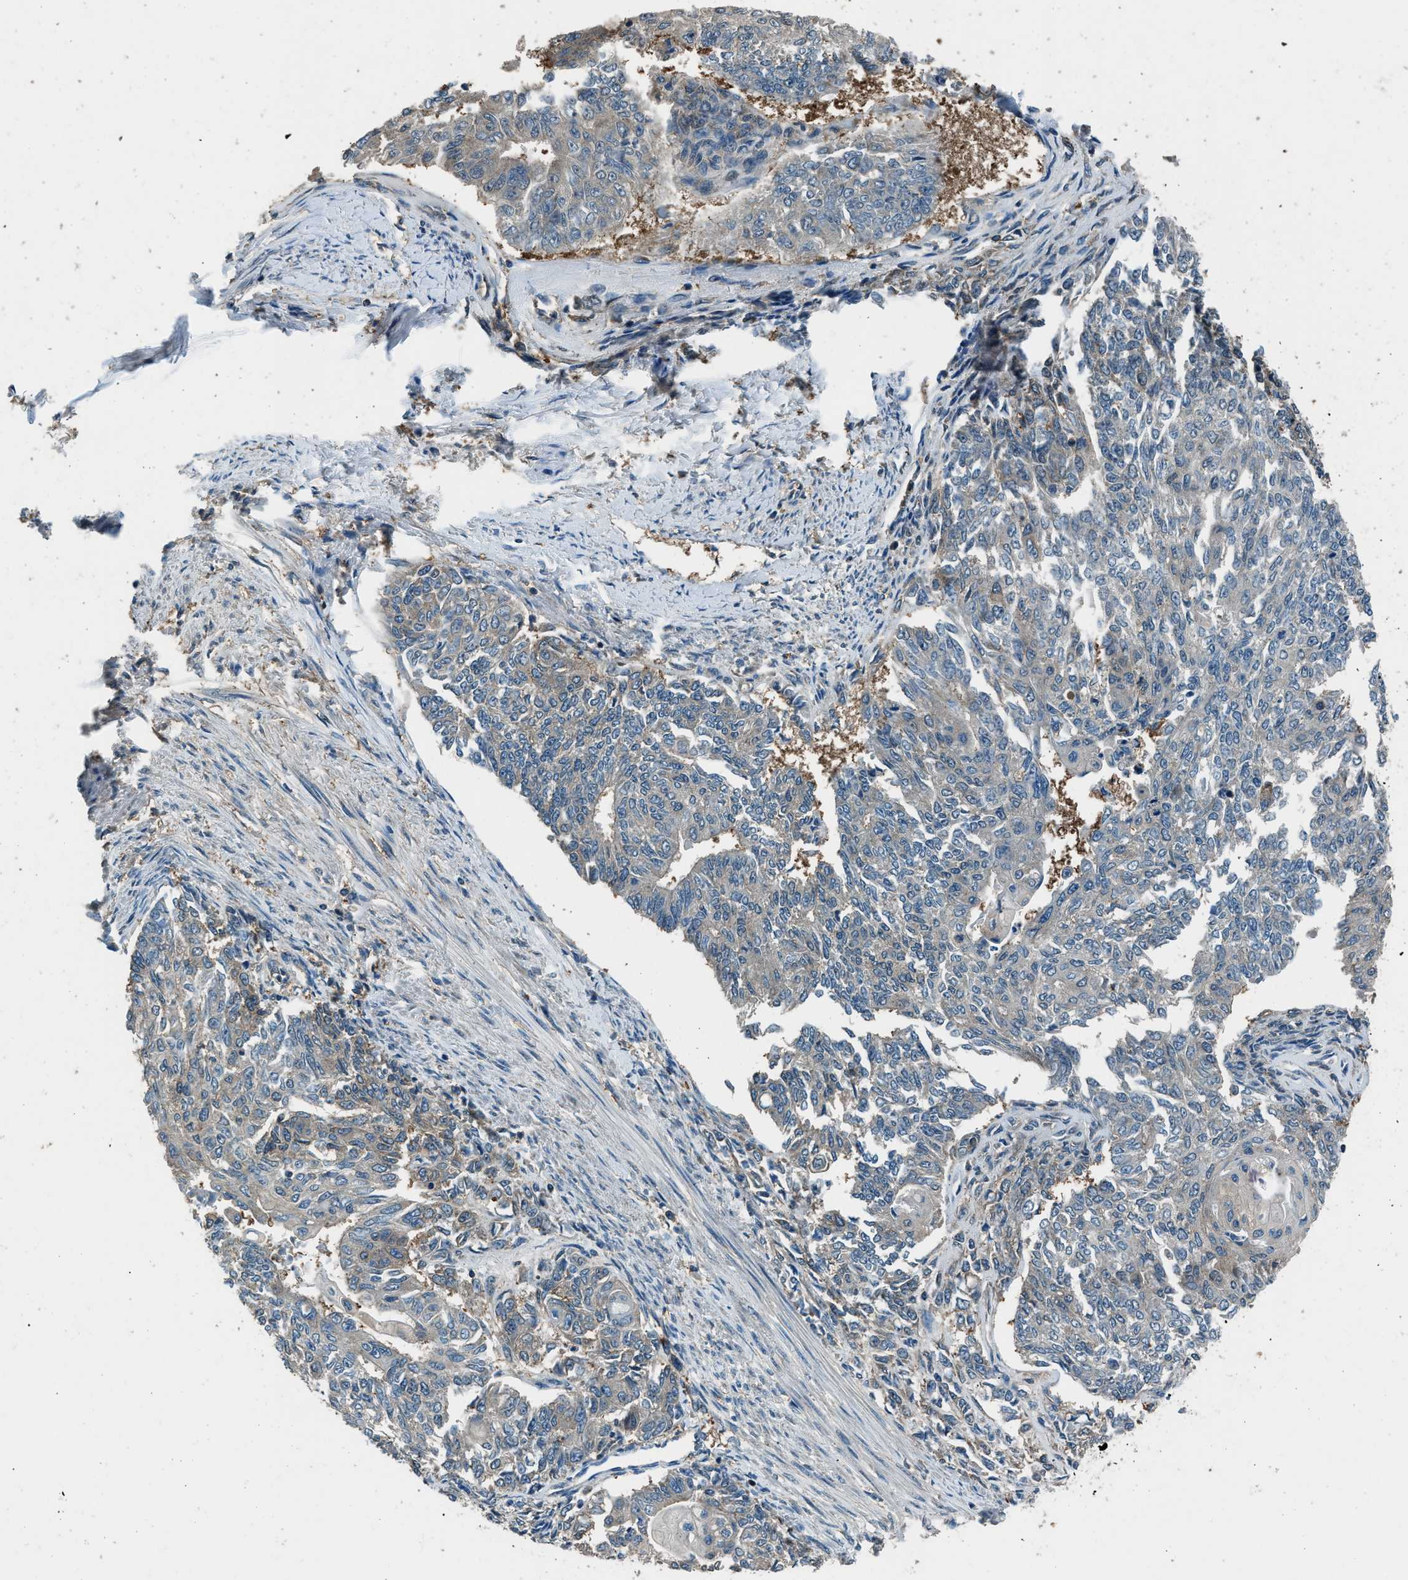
{"staining": {"intensity": "negative", "quantity": "none", "location": "none"}, "tissue": "endometrial cancer", "cell_type": "Tumor cells", "image_type": "cancer", "snomed": [{"axis": "morphology", "description": "Adenocarcinoma, NOS"}, {"axis": "topography", "description": "Endometrium"}], "caption": "Immunohistochemistry (IHC) of adenocarcinoma (endometrial) exhibits no positivity in tumor cells. (DAB immunohistochemistry (IHC), high magnification).", "gene": "ARFGAP2", "patient": {"sex": "female", "age": 32}}